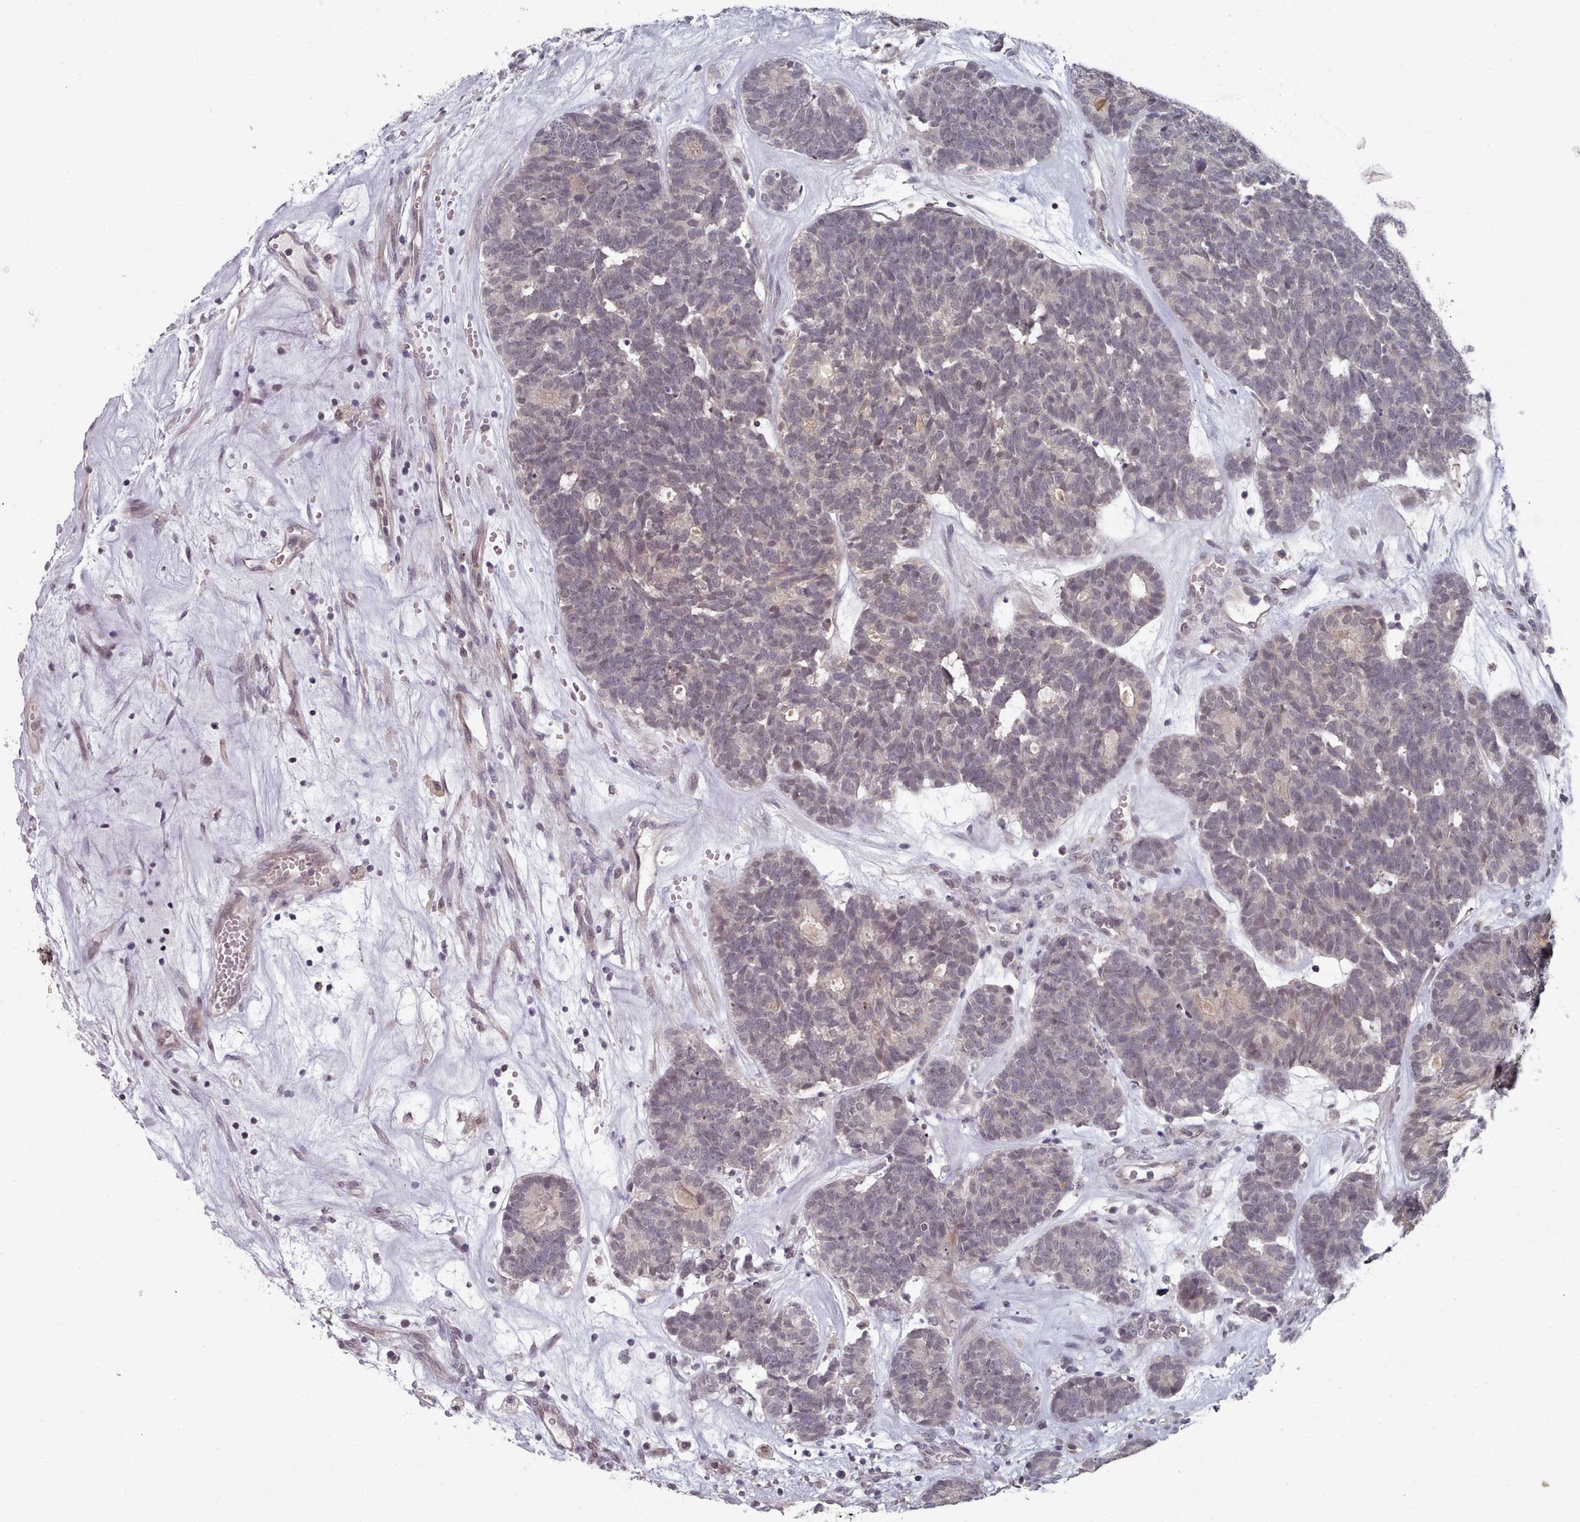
{"staining": {"intensity": "negative", "quantity": "none", "location": "none"}, "tissue": "head and neck cancer", "cell_type": "Tumor cells", "image_type": "cancer", "snomed": [{"axis": "morphology", "description": "Adenocarcinoma, NOS"}, {"axis": "topography", "description": "Head-Neck"}], "caption": "This is an immunohistochemistry (IHC) histopathology image of human adenocarcinoma (head and neck). There is no staining in tumor cells.", "gene": "HYAL3", "patient": {"sex": "female", "age": 81}}